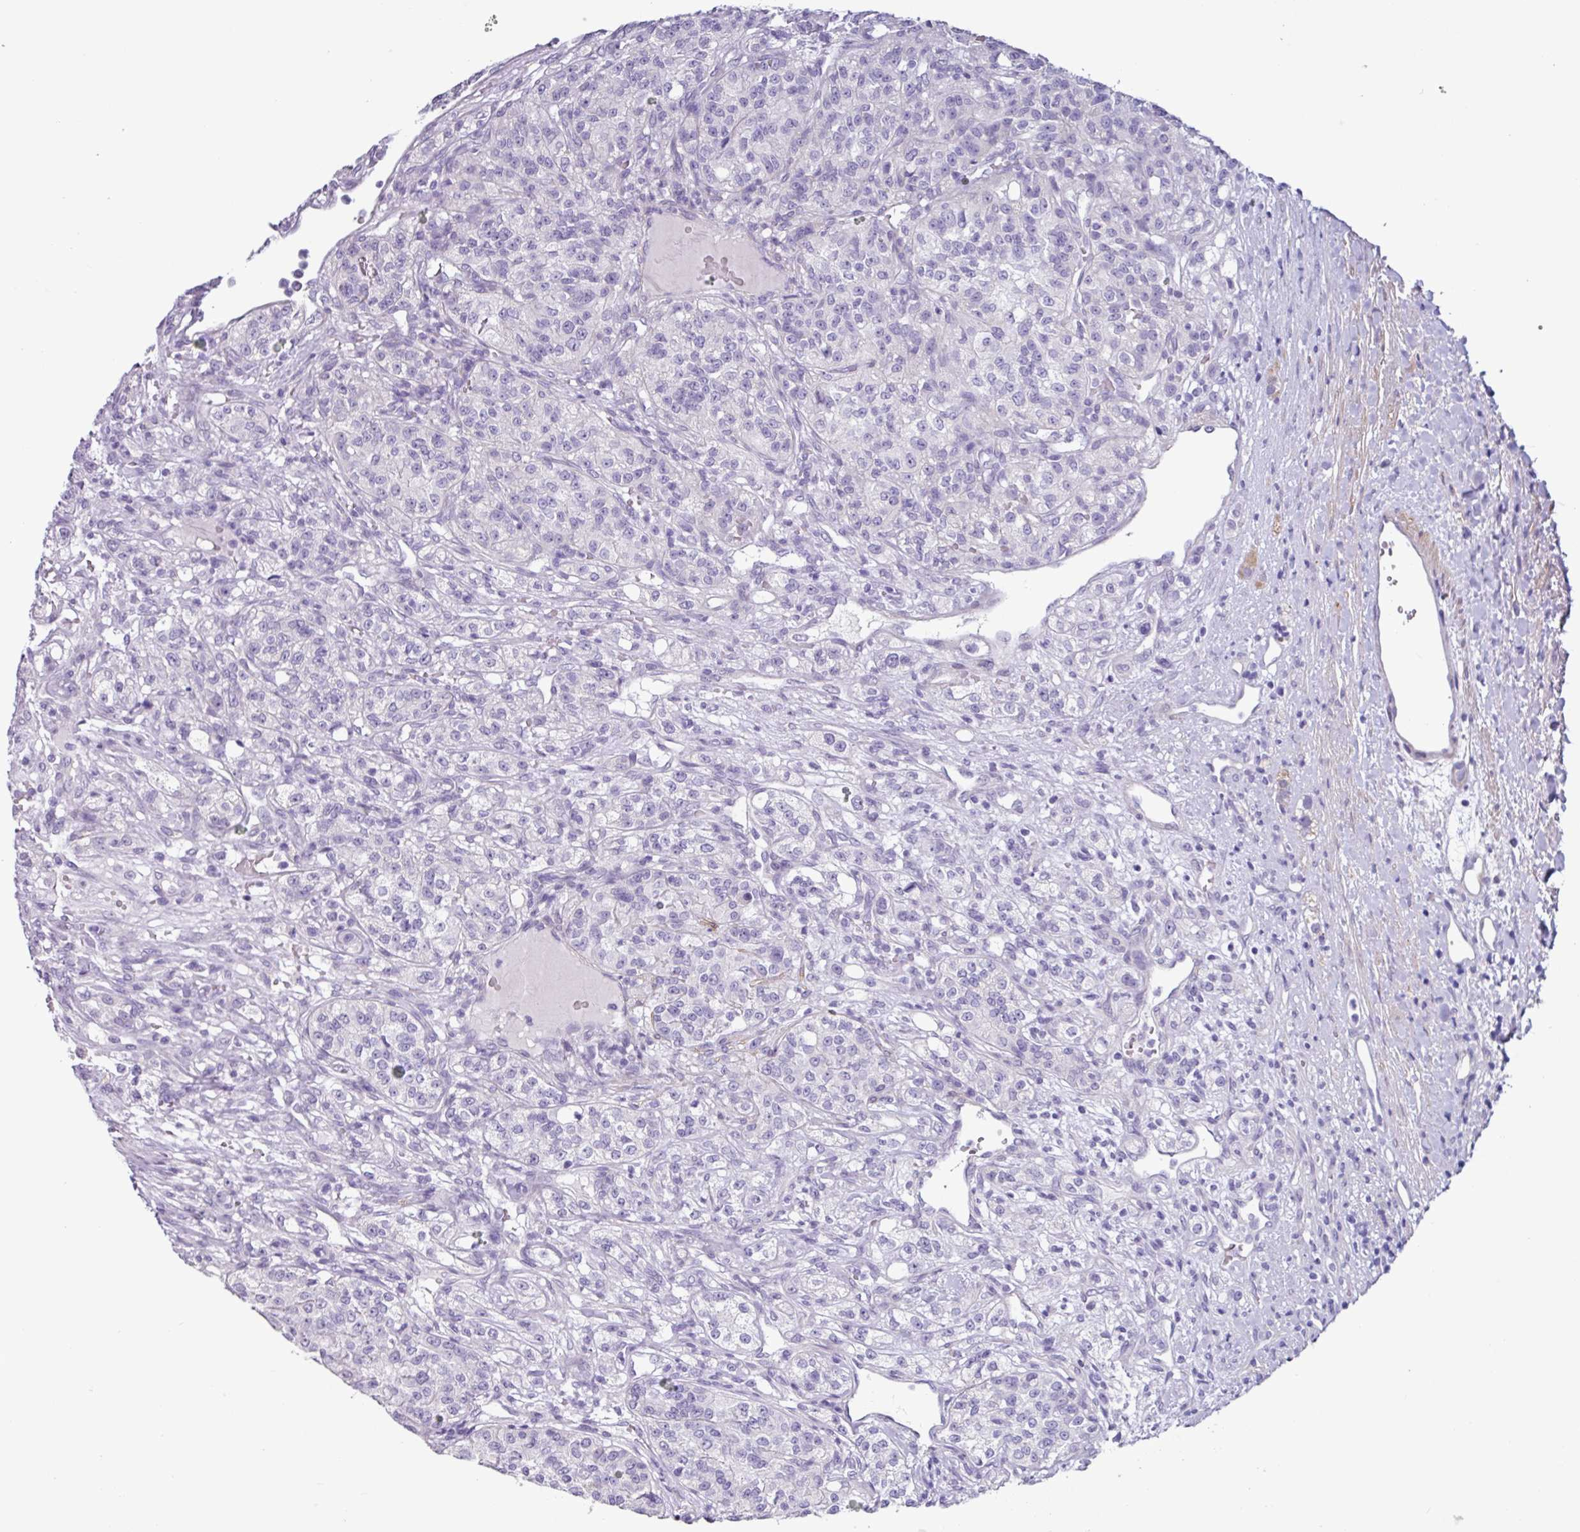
{"staining": {"intensity": "negative", "quantity": "none", "location": "none"}, "tissue": "renal cancer", "cell_type": "Tumor cells", "image_type": "cancer", "snomed": [{"axis": "morphology", "description": "Adenocarcinoma, NOS"}, {"axis": "topography", "description": "Kidney"}], "caption": "Tumor cells show no significant staining in adenocarcinoma (renal).", "gene": "OTX1", "patient": {"sex": "female", "age": 63}}